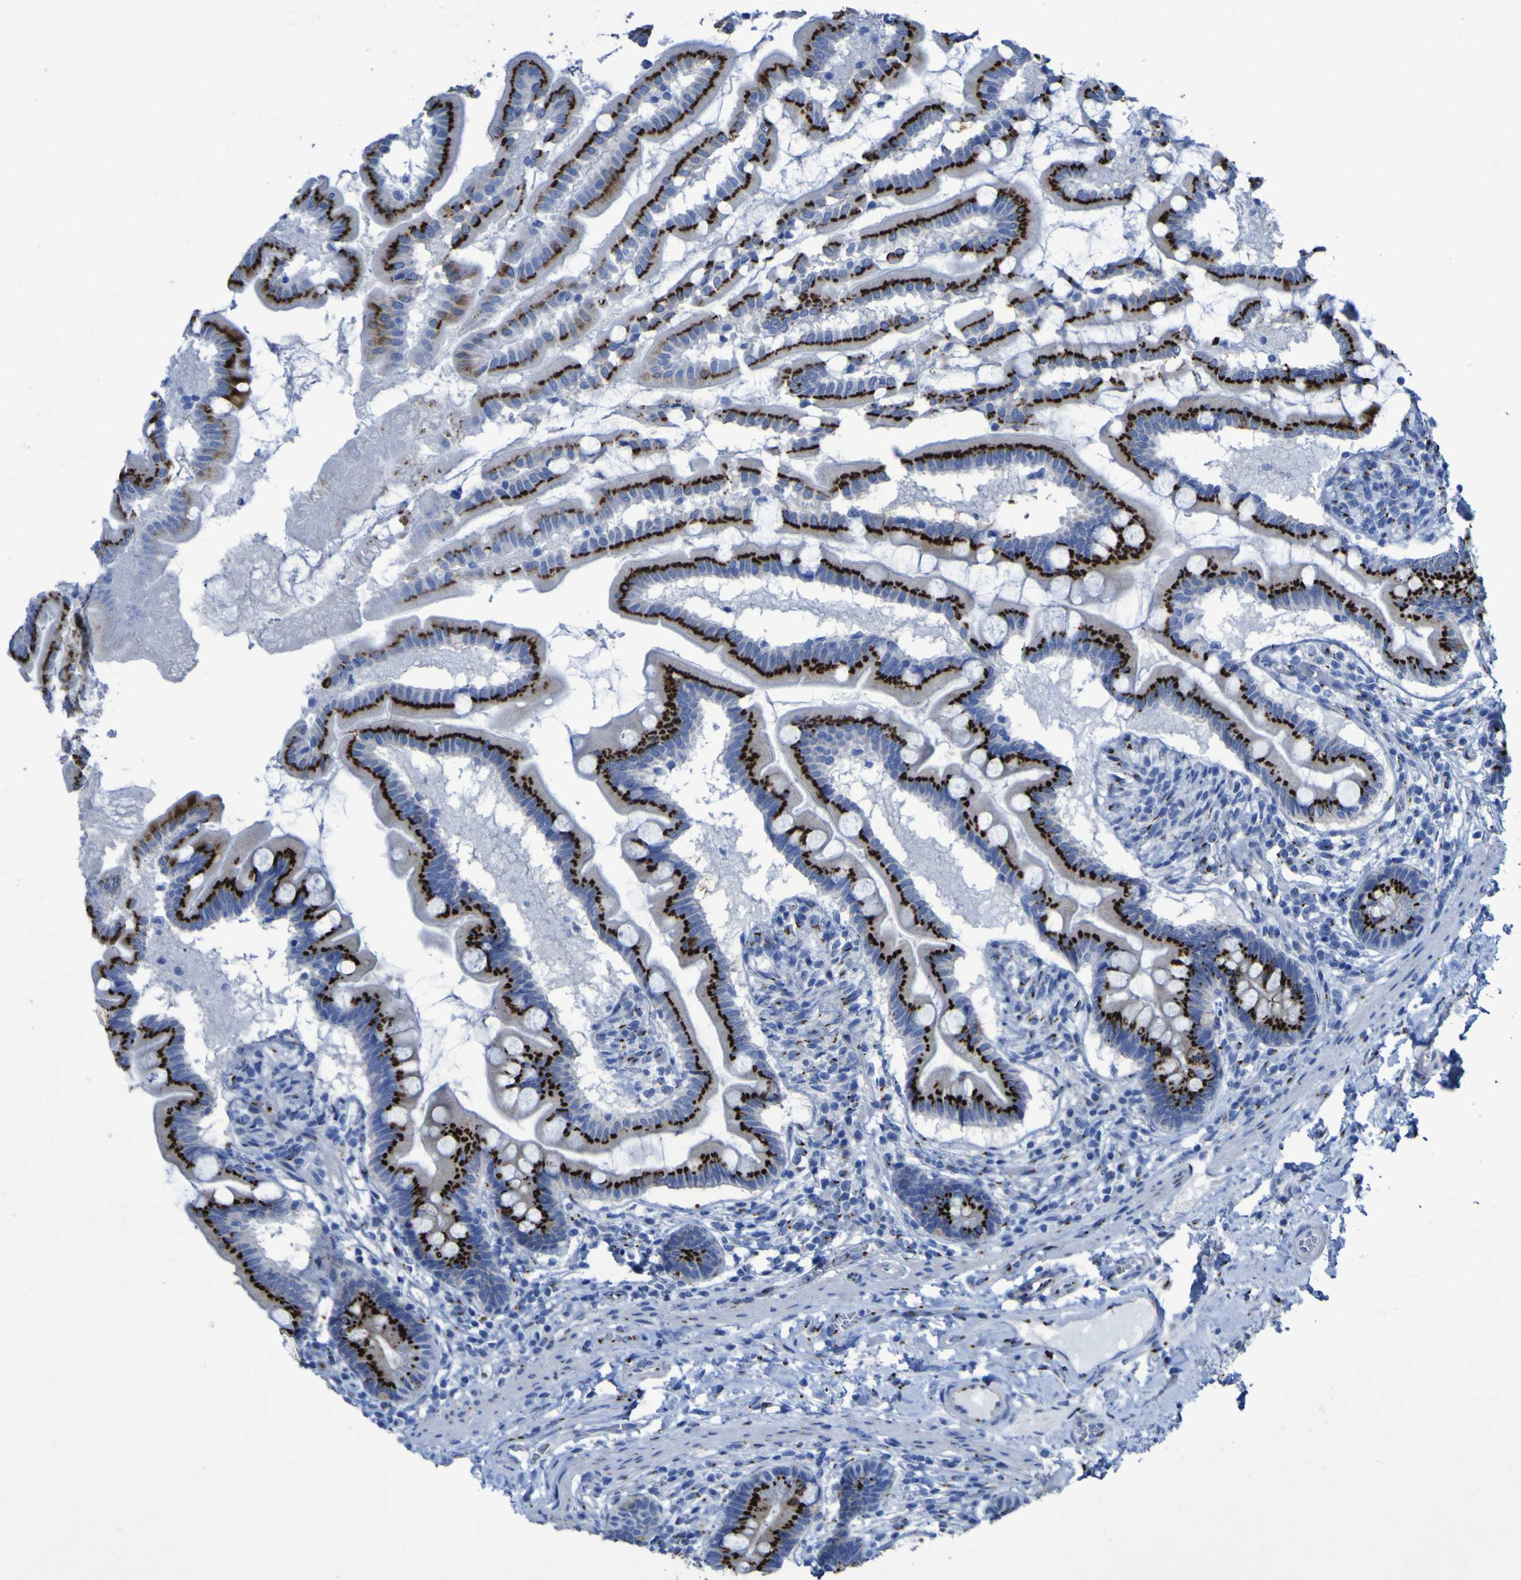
{"staining": {"intensity": "strong", "quantity": ">75%", "location": "cytoplasmic/membranous"}, "tissue": "small intestine", "cell_type": "Glandular cells", "image_type": "normal", "snomed": [{"axis": "morphology", "description": "Normal tissue, NOS"}, {"axis": "topography", "description": "Small intestine"}], "caption": "Immunohistochemistry (IHC) photomicrograph of unremarkable small intestine: small intestine stained using IHC demonstrates high levels of strong protein expression localized specifically in the cytoplasmic/membranous of glandular cells, appearing as a cytoplasmic/membranous brown color.", "gene": "GOLM1", "patient": {"sex": "female", "age": 56}}